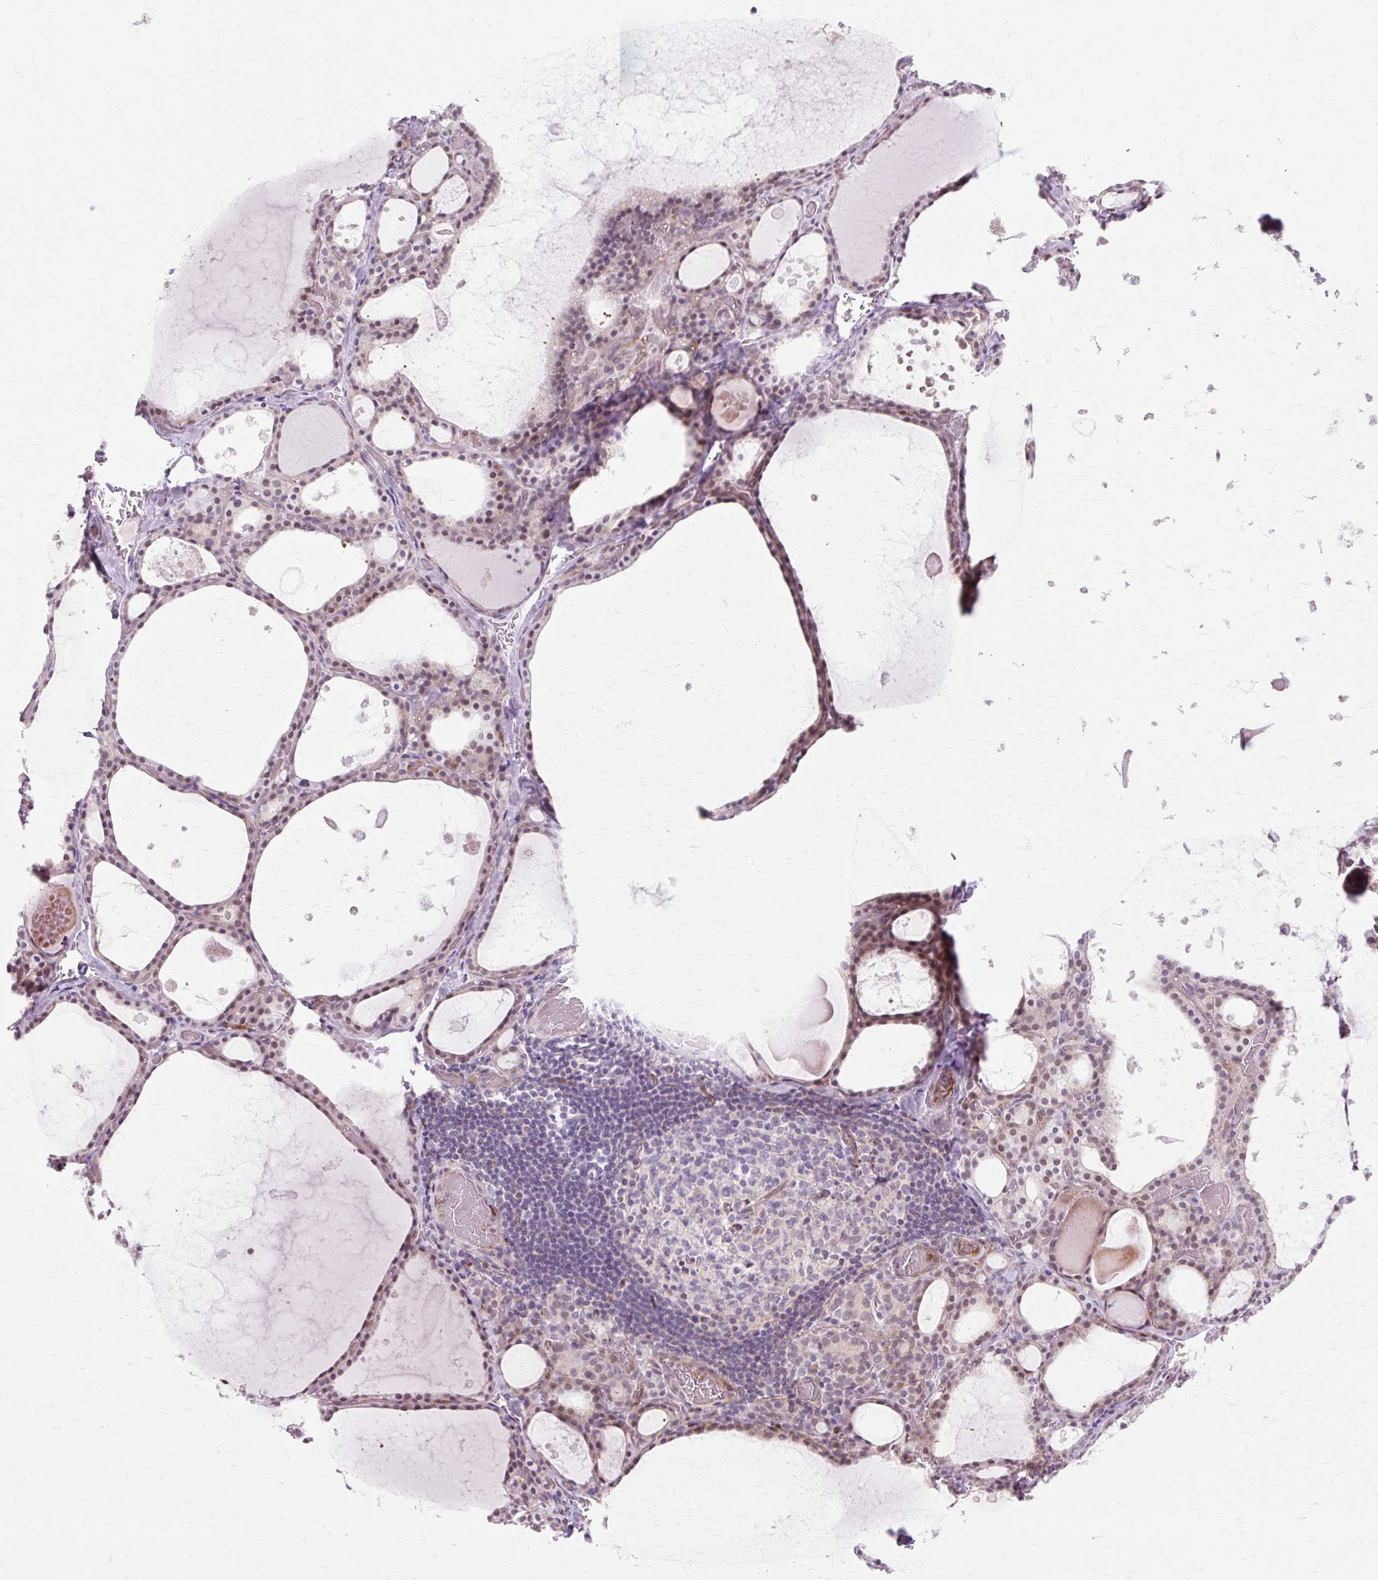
{"staining": {"intensity": "moderate", "quantity": "25%-75%", "location": "nuclear"}, "tissue": "thyroid gland", "cell_type": "Glandular cells", "image_type": "normal", "snomed": [{"axis": "morphology", "description": "Normal tissue, NOS"}, {"axis": "topography", "description": "Thyroid gland"}], "caption": "Immunohistochemistry of normal thyroid gland reveals medium levels of moderate nuclear expression in about 25%-75% of glandular cells. (DAB (3,3'-diaminobenzidine) IHC with brightfield microscopy, high magnification).", "gene": "ZNF35", "patient": {"sex": "male", "age": 56}}